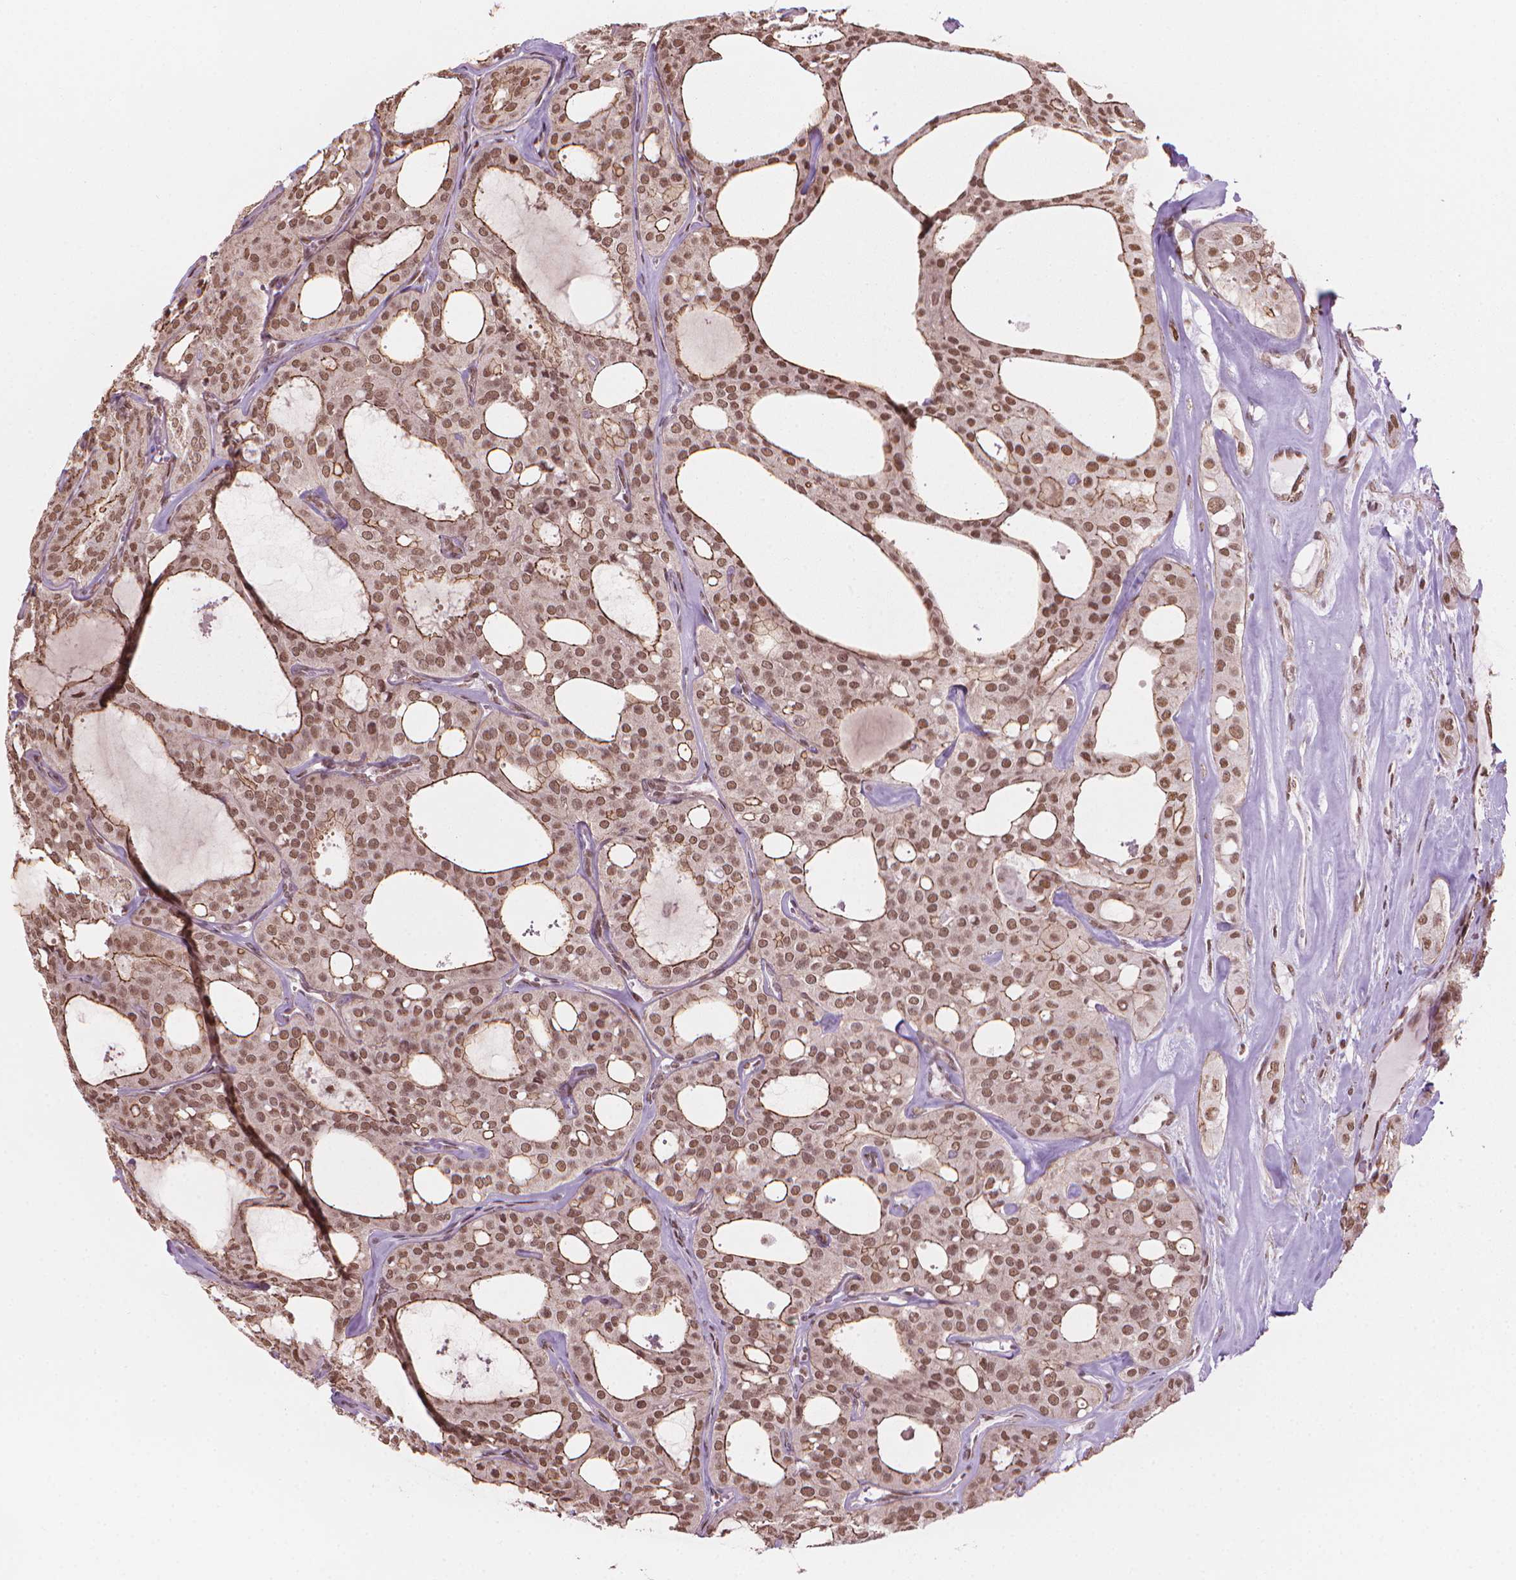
{"staining": {"intensity": "moderate", "quantity": ">75%", "location": "cytoplasmic/membranous,nuclear"}, "tissue": "thyroid cancer", "cell_type": "Tumor cells", "image_type": "cancer", "snomed": [{"axis": "morphology", "description": "Follicular adenoma carcinoma, NOS"}, {"axis": "topography", "description": "Thyroid gland"}], "caption": "Follicular adenoma carcinoma (thyroid) was stained to show a protein in brown. There is medium levels of moderate cytoplasmic/membranous and nuclear positivity in about >75% of tumor cells.", "gene": "HOXD4", "patient": {"sex": "male", "age": 75}}